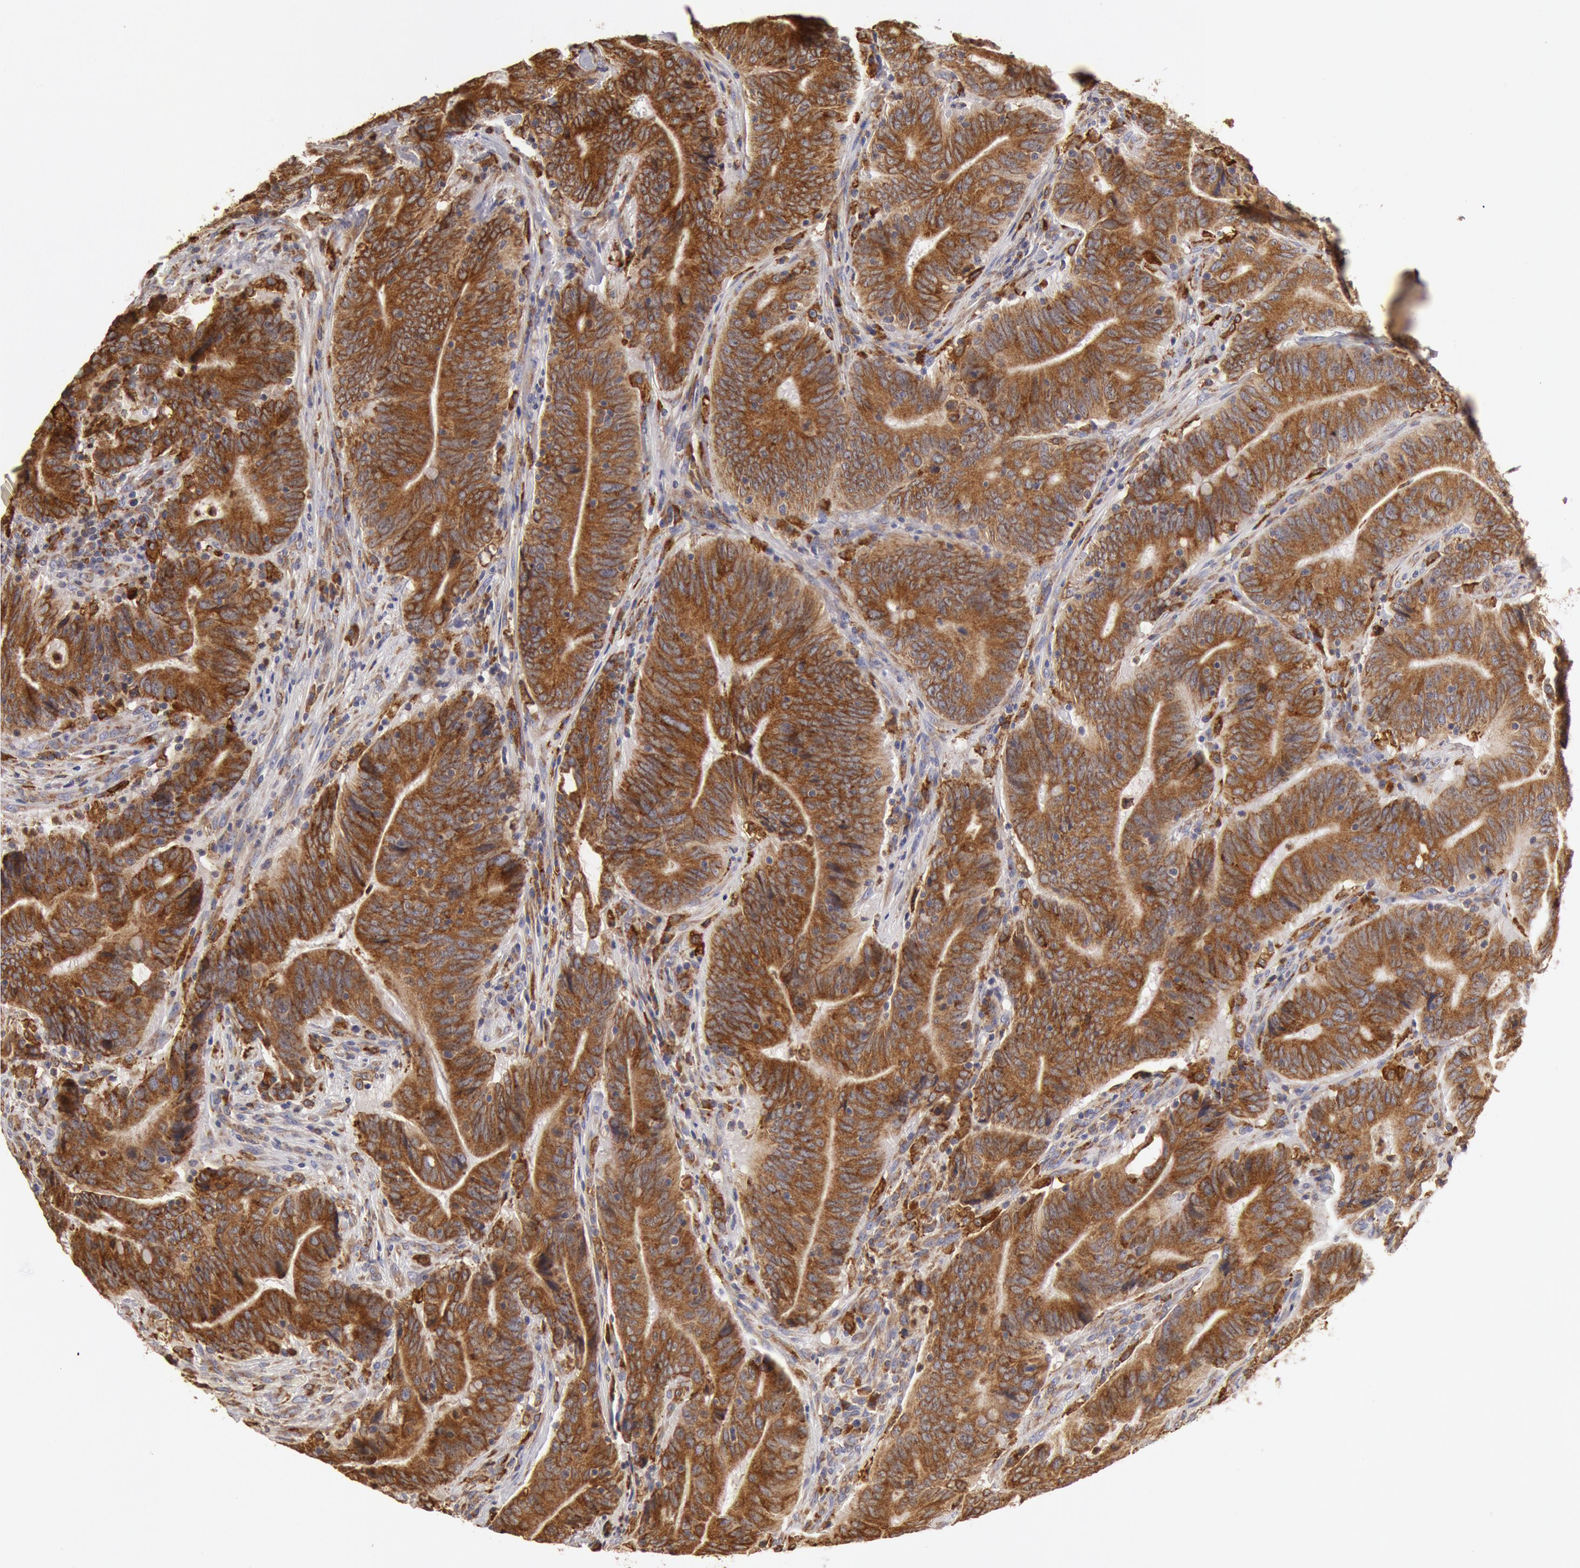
{"staining": {"intensity": "strong", "quantity": ">75%", "location": "cytoplasmic/membranous"}, "tissue": "colorectal cancer", "cell_type": "Tumor cells", "image_type": "cancer", "snomed": [{"axis": "morphology", "description": "Adenocarcinoma, NOS"}, {"axis": "topography", "description": "Colon"}], "caption": "A high-resolution image shows immunohistochemistry (IHC) staining of colorectal cancer (adenocarcinoma), which displays strong cytoplasmic/membranous expression in about >75% of tumor cells. The staining was performed using DAB (3,3'-diaminobenzidine), with brown indicating positive protein expression. Nuclei are stained blue with hematoxylin.", "gene": "ERP44", "patient": {"sex": "male", "age": 54}}